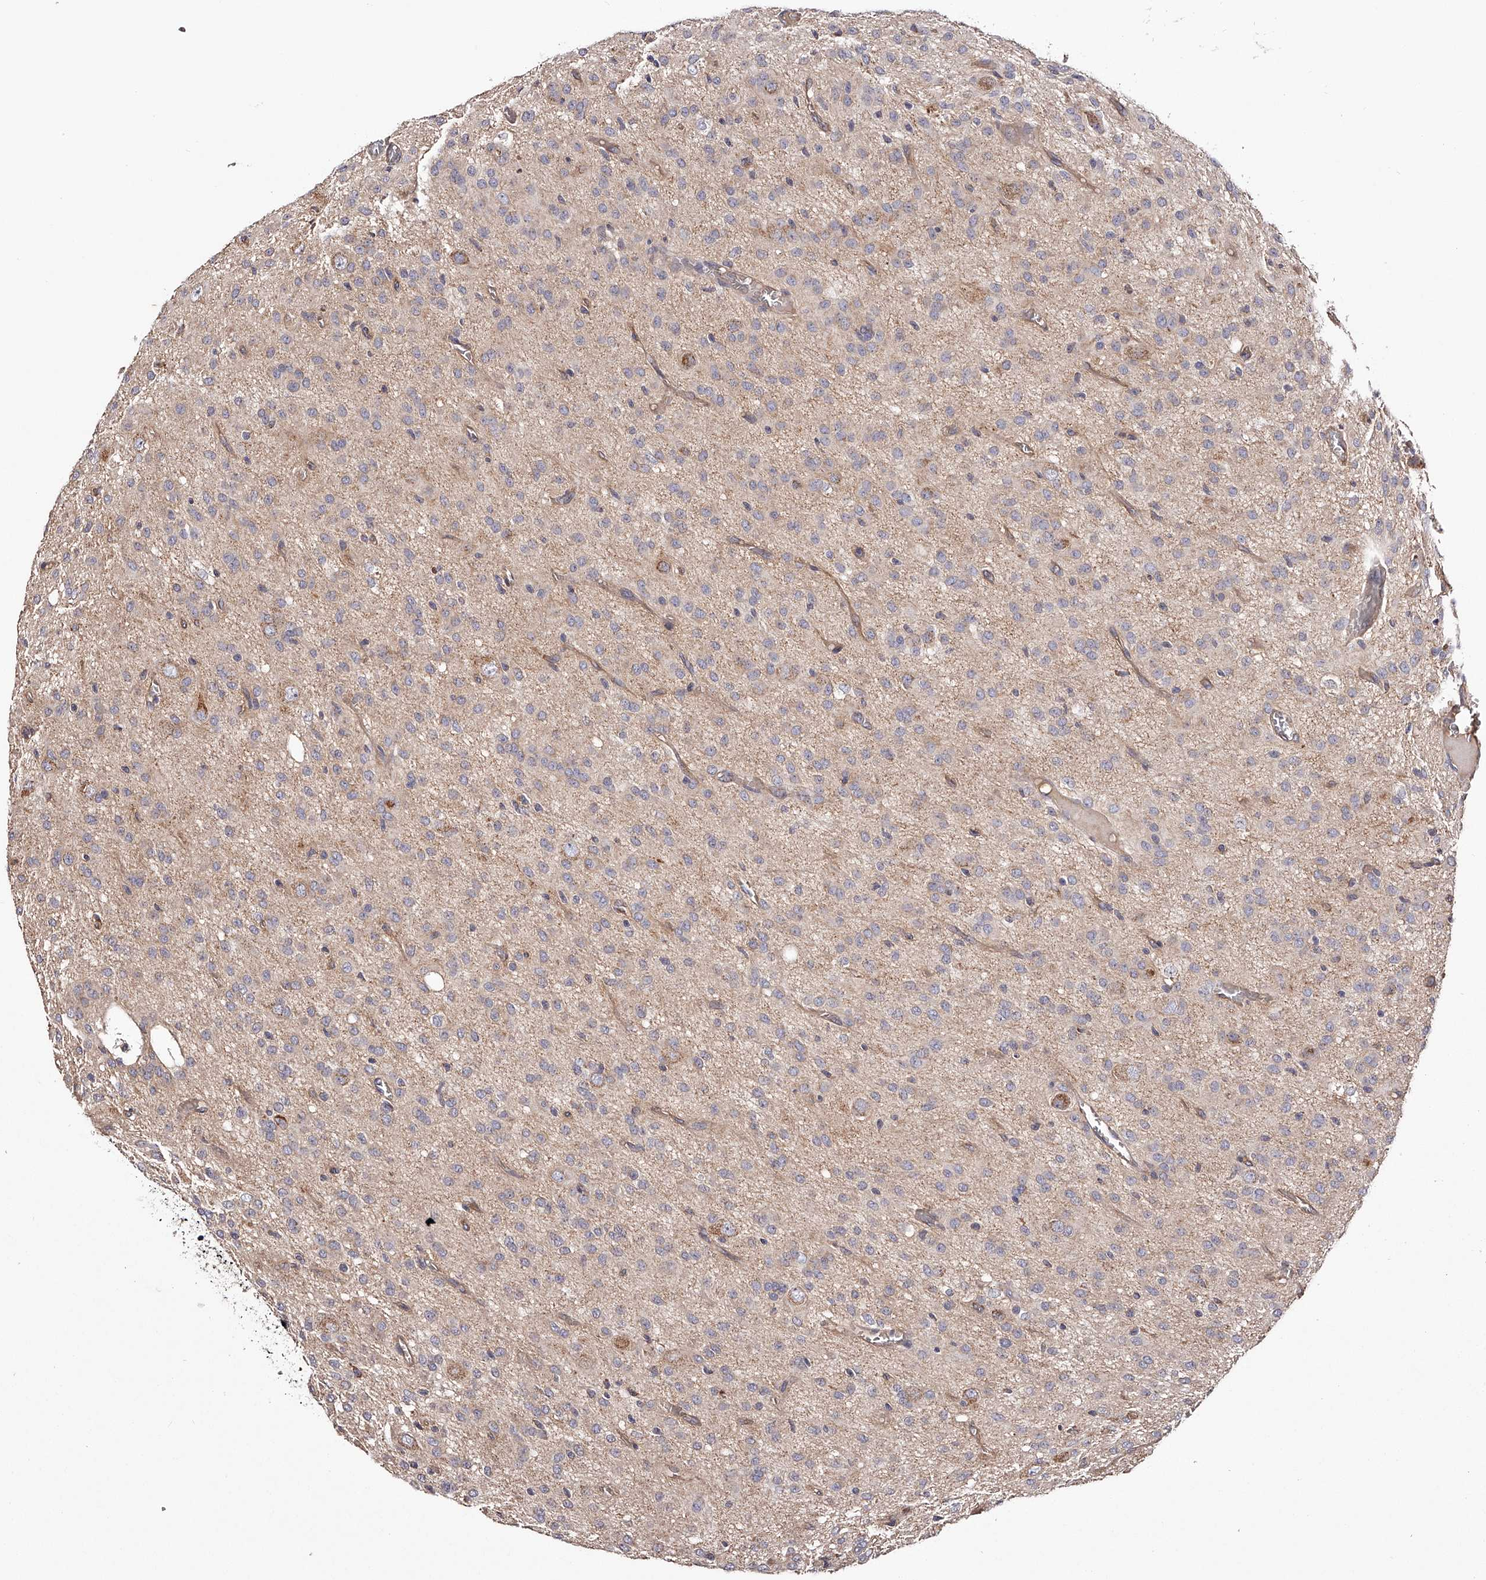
{"staining": {"intensity": "negative", "quantity": "none", "location": "none"}, "tissue": "glioma", "cell_type": "Tumor cells", "image_type": "cancer", "snomed": [{"axis": "morphology", "description": "Glioma, malignant, High grade"}, {"axis": "topography", "description": "Brain"}], "caption": "Immunohistochemistry (IHC) of human malignant glioma (high-grade) exhibits no expression in tumor cells.", "gene": "USP21", "patient": {"sex": "female", "age": 59}}